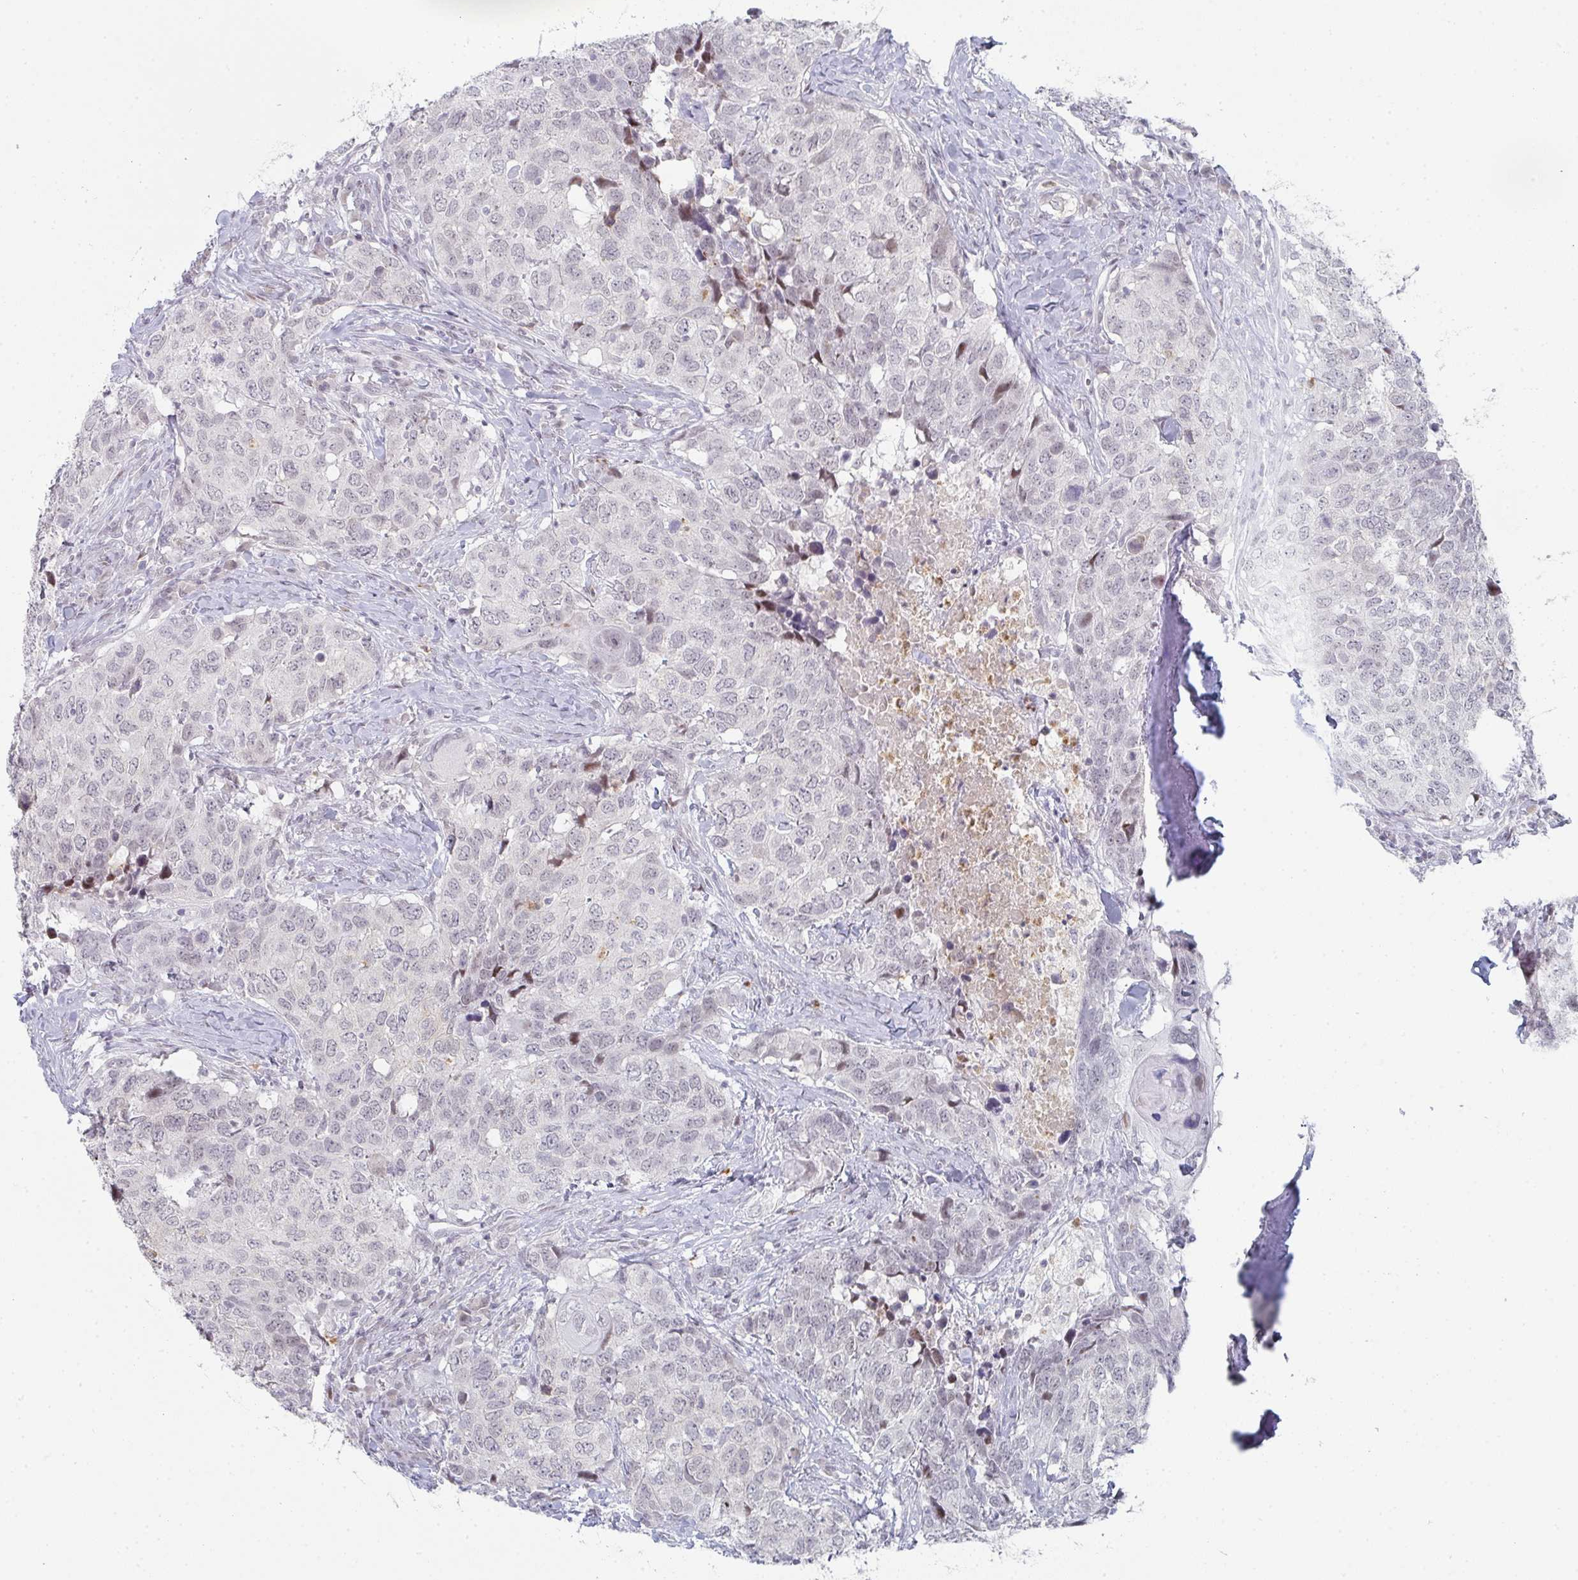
{"staining": {"intensity": "moderate", "quantity": "<25%", "location": "nuclear"}, "tissue": "head and neck cancer", "cell_type": "Tumor cells", "image_type": "cancer", "snomed": [{"axis": "morphology", "description": "Normal tissue, NOS"}, {"axis": "morphology", "description": "Squamous cell carcinoma, NOS"}, {"axis": "topography", "description": "Skeletal muscle"}, {"axis": "topography", "description": "Vascular tissue"}, {"axis": "topography", "description": "Peripheral nerve tissue"}, {"axis": "topography", "description": "Head-Neck"}], "caption": "Immunohistochemical staining of human head and neck cancer exhibits low levels of moderate nuclear protein staining in approximately <25% of tumor cells.", "gene": "LIN54", "patient": {"sex": "male", "age": 66}}